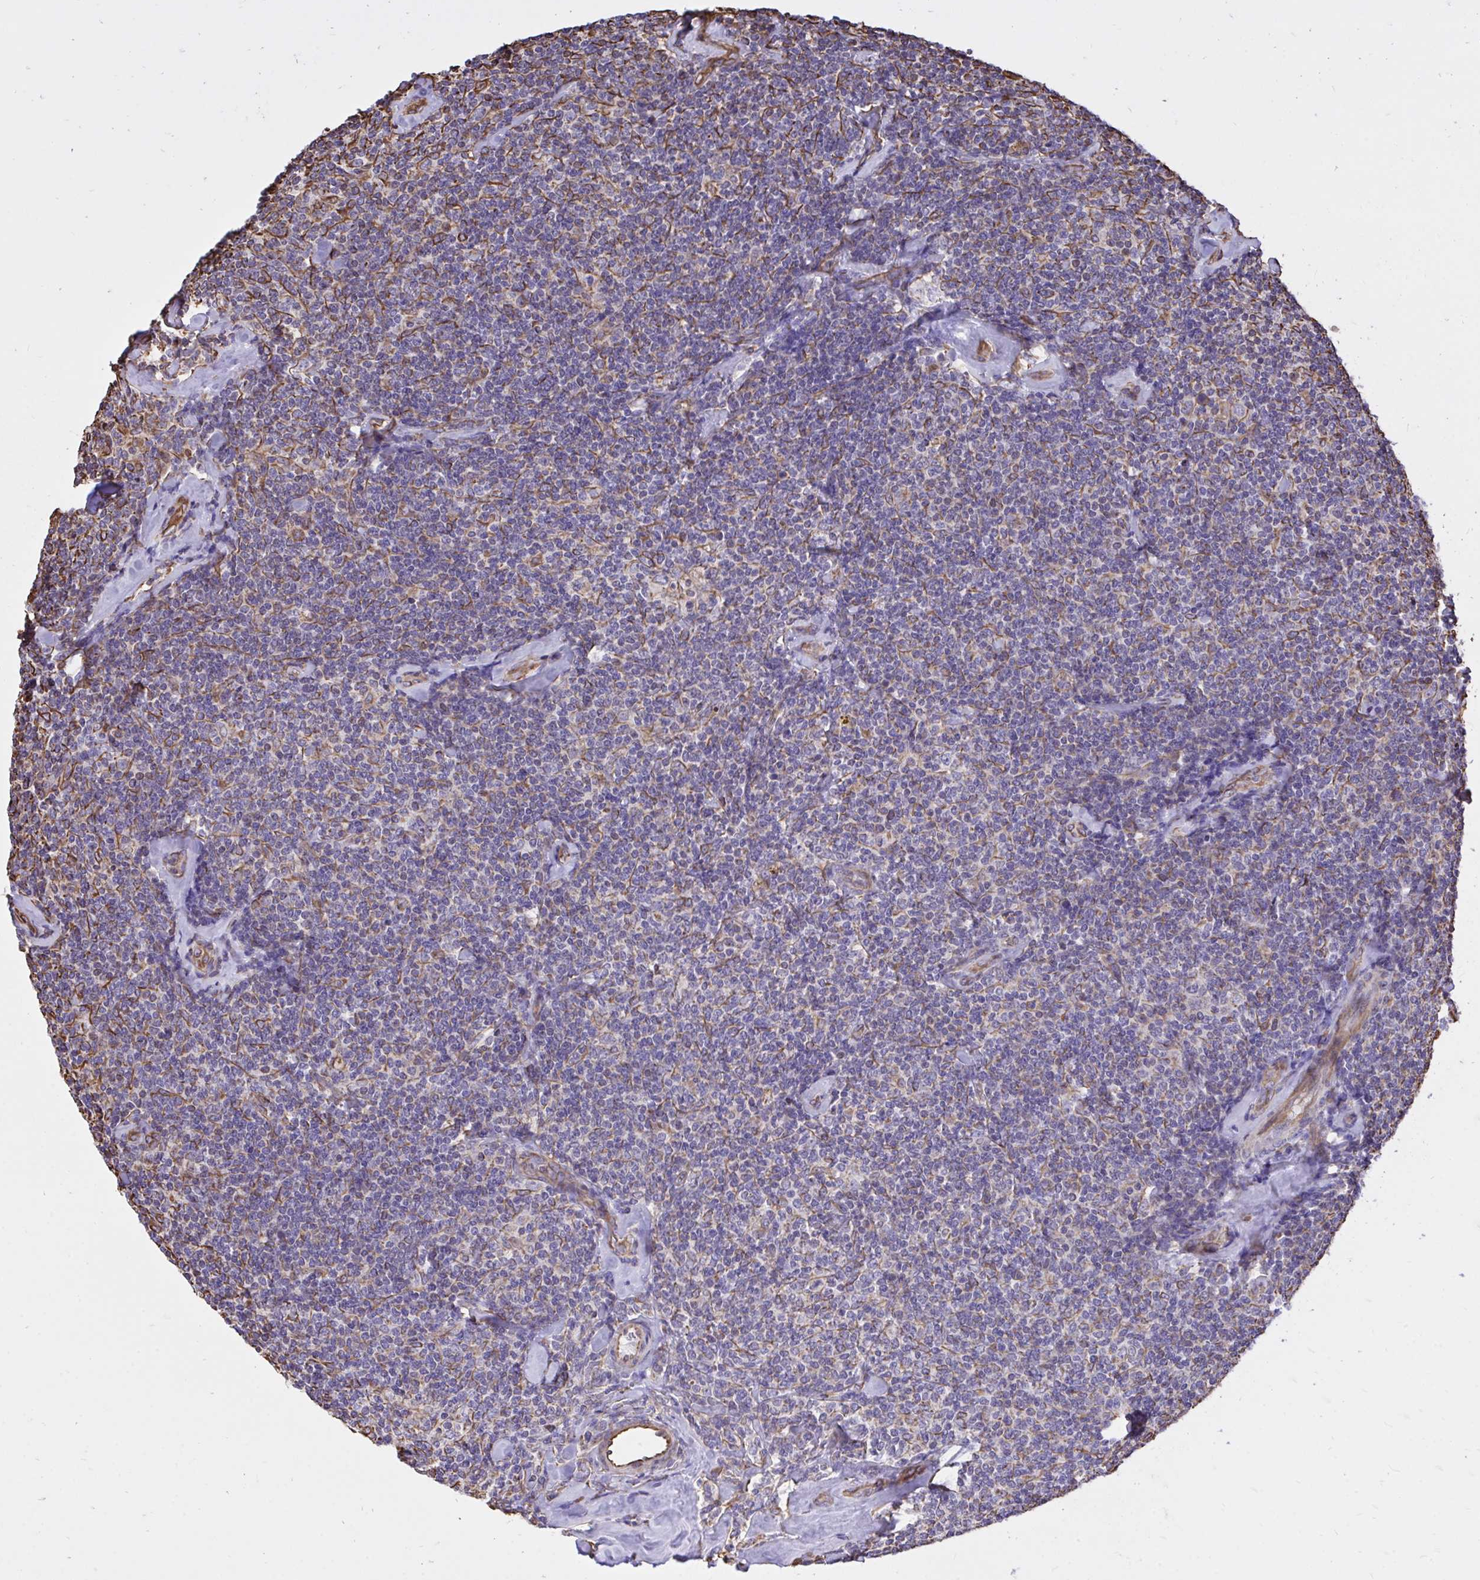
{"staining": {"intensity": "negative", "quantity": "none", "location": "none"}, "tissue": "lymphoma", "cell_type": "Tumor cells", "image_type": "cancer", "snomed": [{"axis": "morphology", "description": "Malignant lymphoma, non-Hodgkin's type, Low grade"}, {"axis": "topography", "description": "Lymph node"}], "caption": "DAB immunohistochemical staining of malignant lymphoma, non-Hodgkin's type (low-grade) shows no significant positivity in tumor cells.", "gene": "RNF103", "patient": {"sex": "female", "age": 56}}